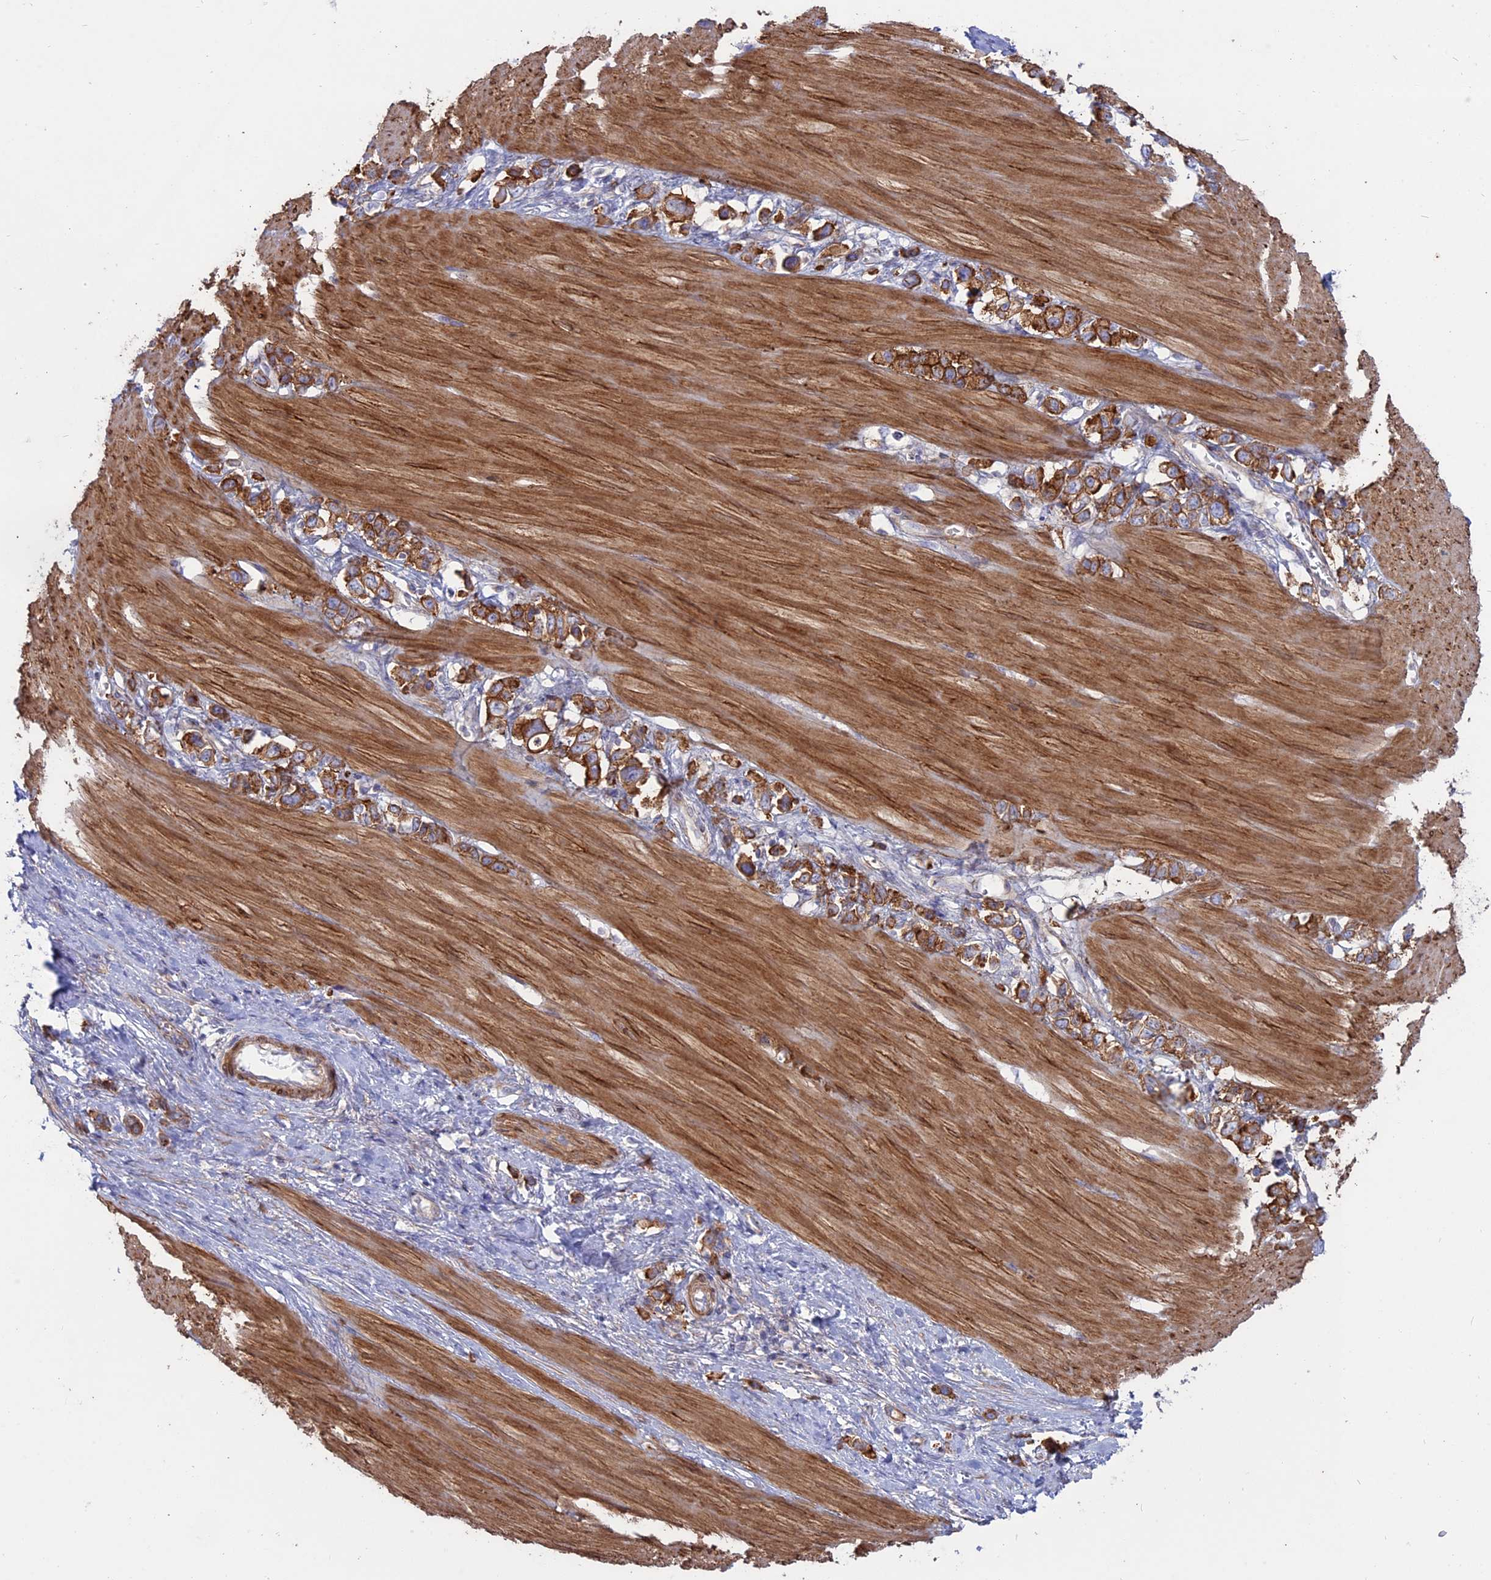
{"staining": {"intensity": "strong", "quantity": ">75%", "location": "cytoplasmic/membranous"}, "tissue": "stomach cancer", "cell_type": "Tumor cells", "image_type": "cancer", "snomed": [{"axis": "morphology", "description": "Adenocarcinoma, NOS"}, {"axis": "topography", "description": "Stomach"}], "caption": "Approximately >75% of tumor cells in stomach cancer demonstrate strong cytoplasmic/membranous protein positivity as visualized by brown immunohistochemical staining.", "gene": "MYO5B", "patient": {"sex": "female", "age": 65}}